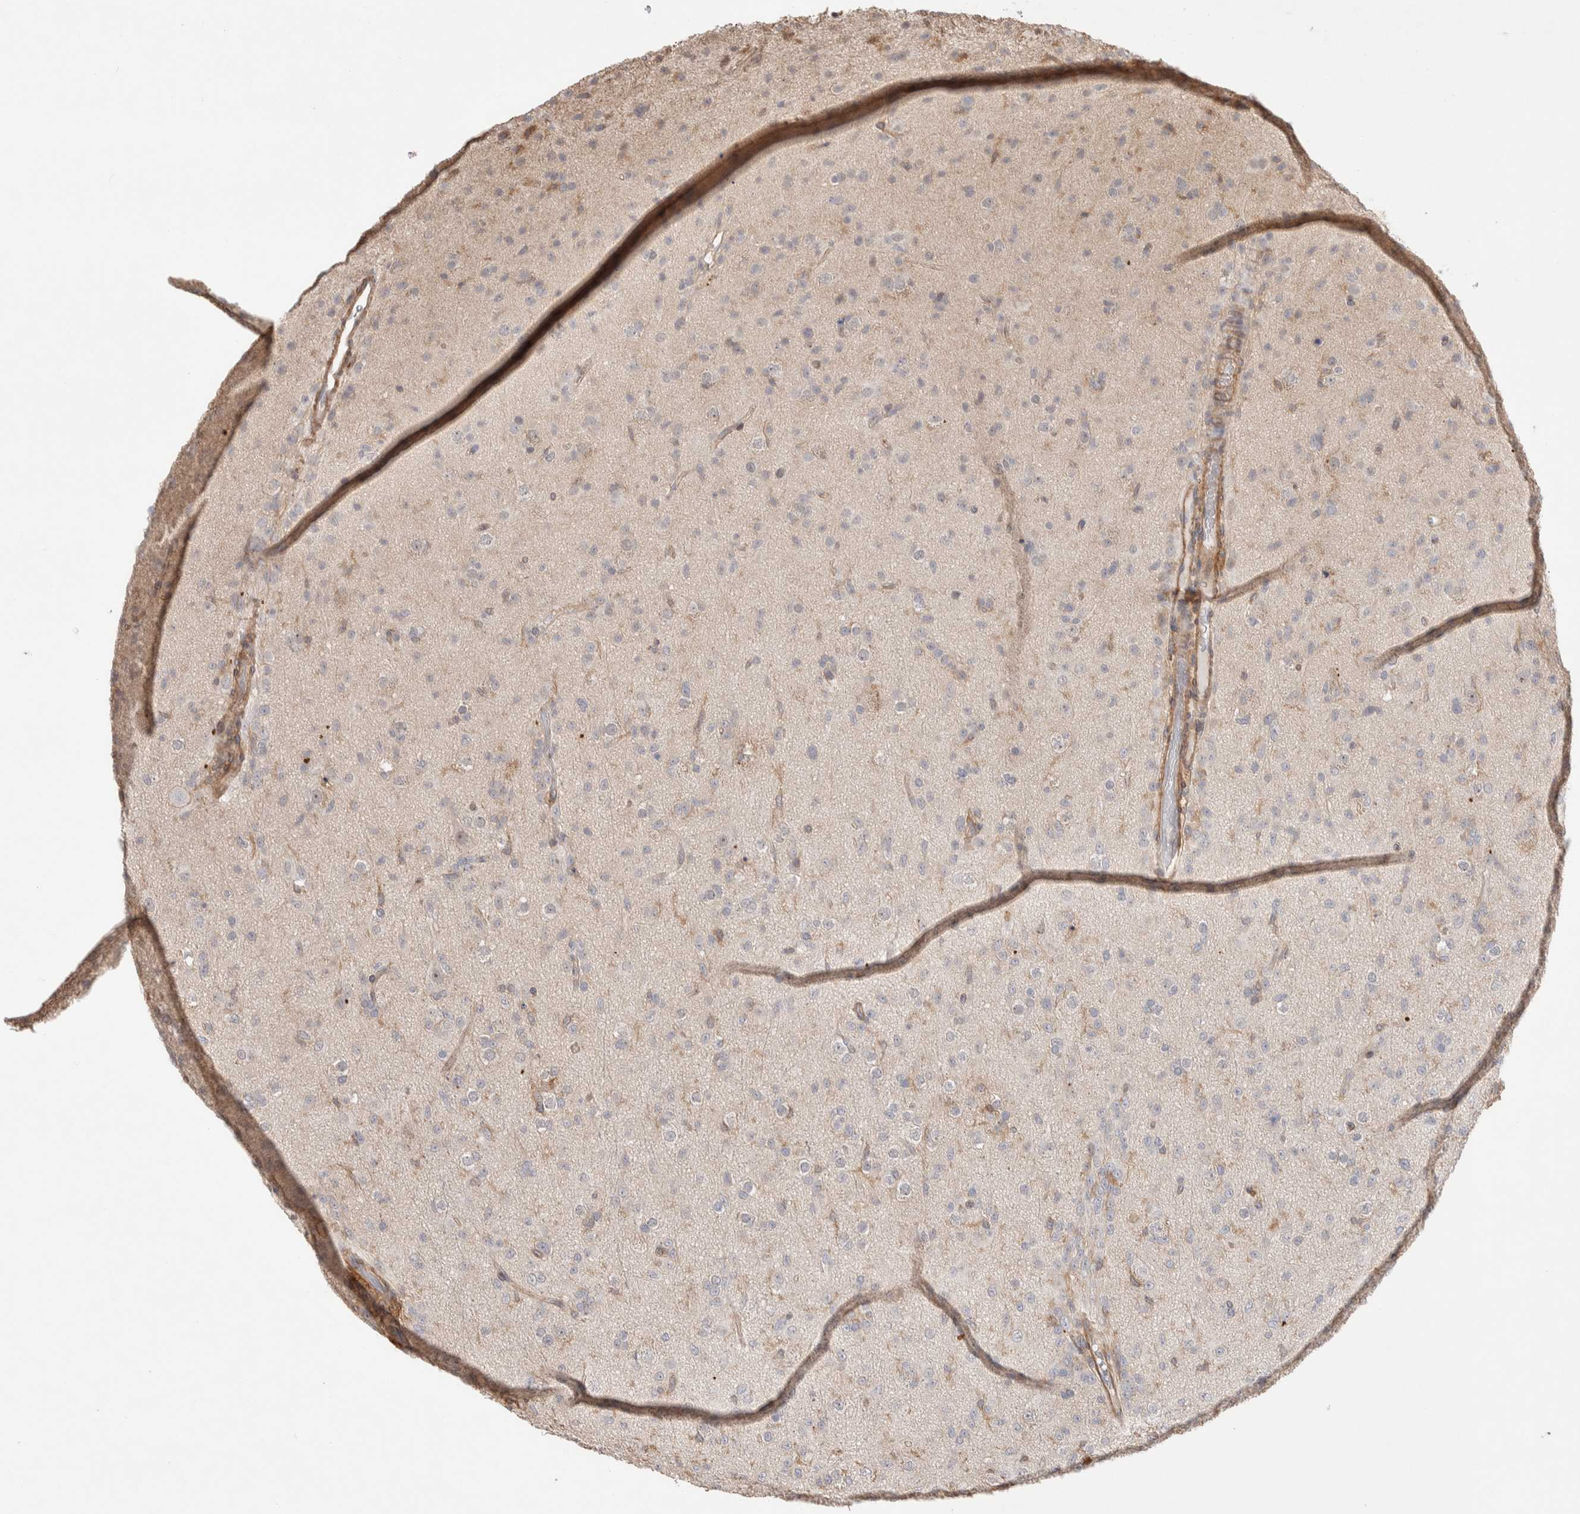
{"staining": {"intensity": "negative", "quantity": "none", "location": "none"}, "tissue": "glioma", "cell_type": "Tumor cells", "image_type": "cancer", "snomed": [{"axis": "morphology", "description": "Glioma, malignant, Low grade"}, {"axis": "topography", "description": "Brain"}], "caption": "This is an immunohistochemistry (IHC) micrograph of human glioma. There is no positivity in tumor cells.", "gene": "ZNF704", "patient": {"sex": "male", "age": 65}}